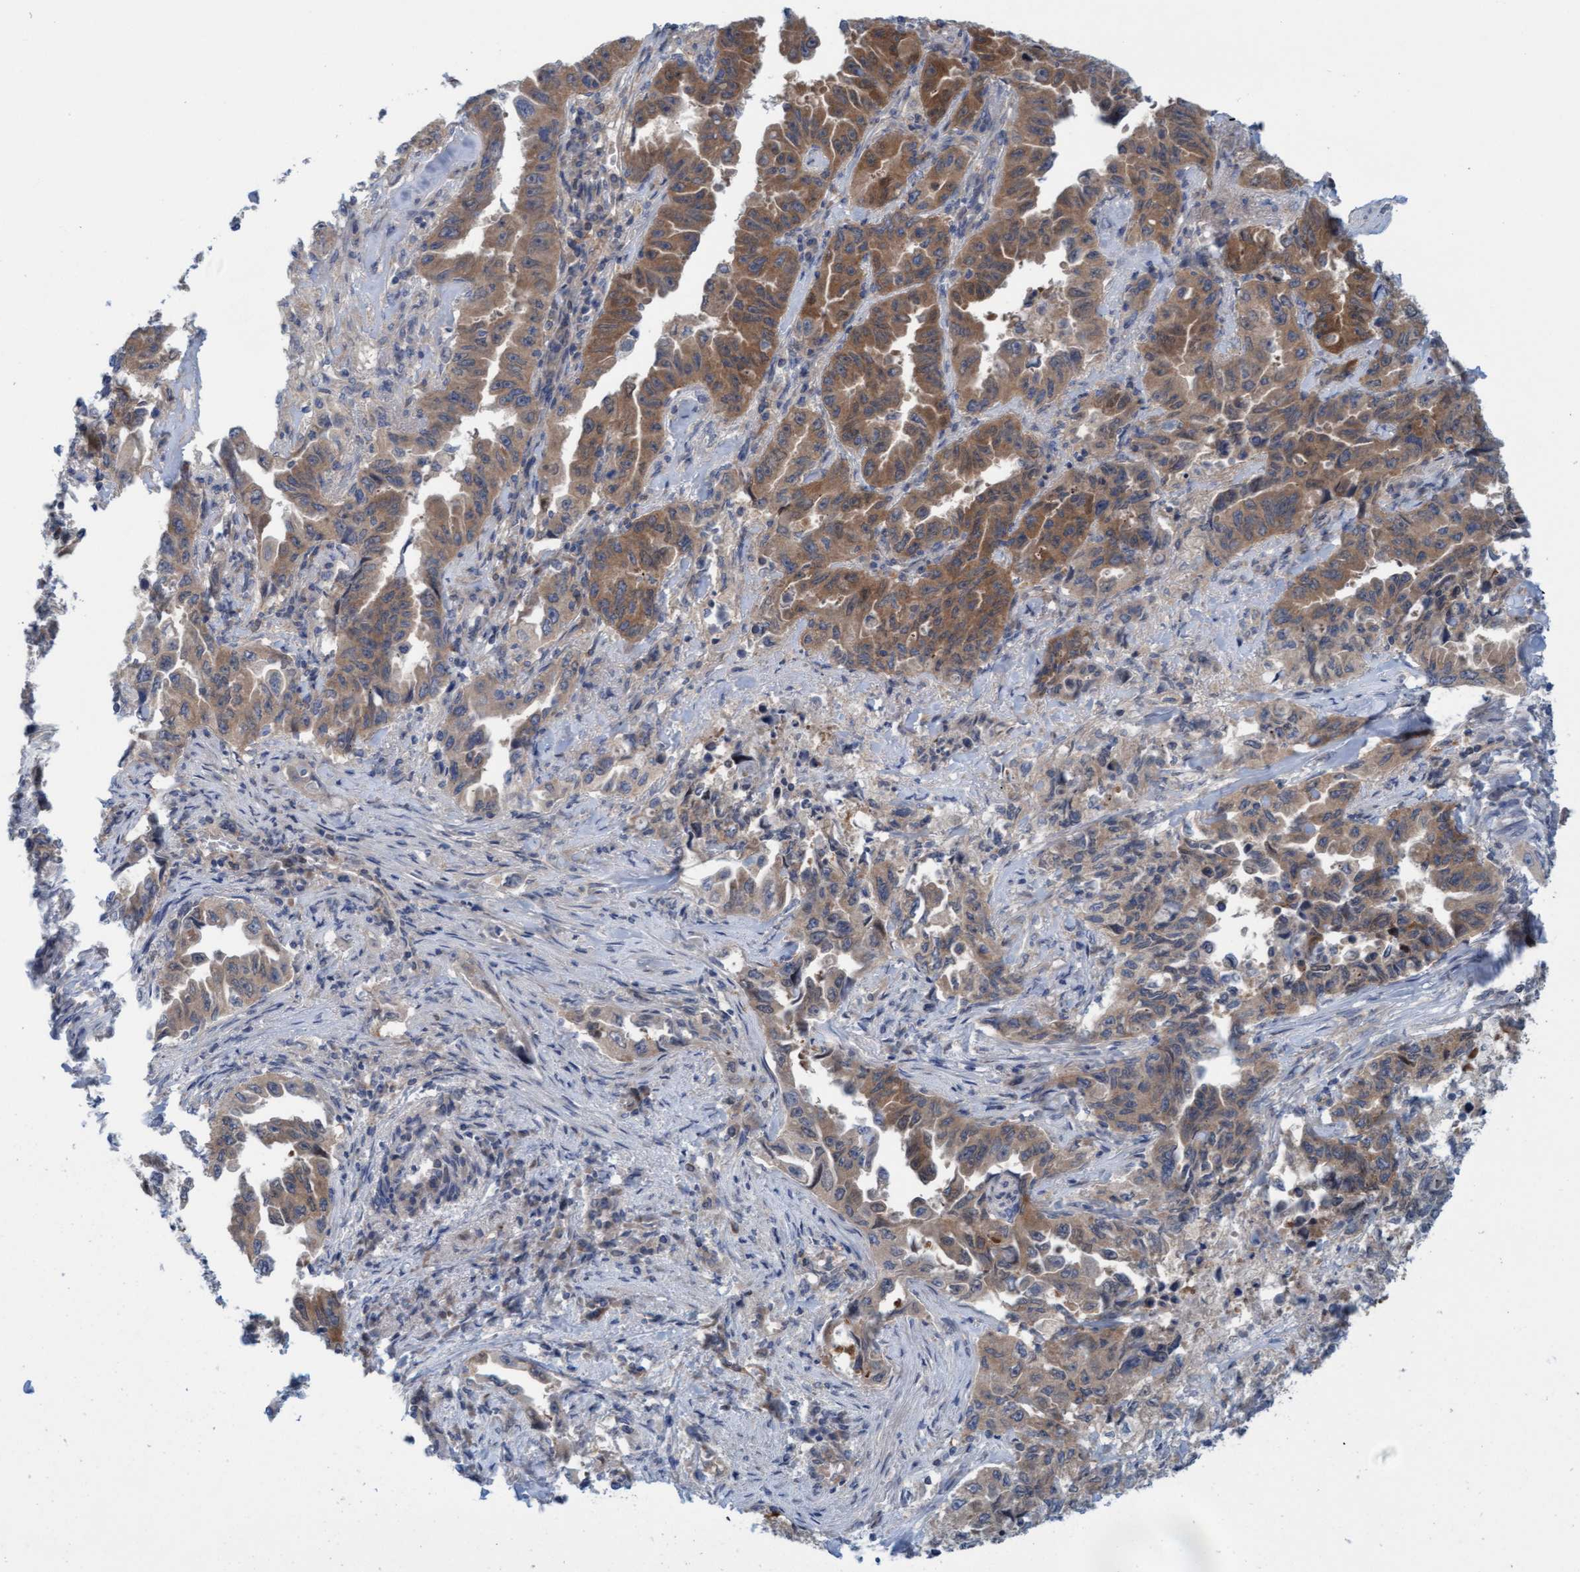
{"staining": {"intensity": "moderate", "quantity": ">75%", "location": "cytoplasmic/membranous"}, "tissue": "lung cancer", "cell_type": "Tumor cells", "image_type": "cancer", "snomed": [{"axis": "morphology", "description": "Adenocarcinoma, NOS"}, {"axis": "topography", "description": "Lung"}], "caption": "Lung cancer (adenocarcinoma) tissue displays moderate cytoplasmic/membranous positivity in approximately >75% of tumor cells, visualized by immunohistochemistry.", "gene": "KLHL25", "patient": {"sex": "female", "age": 51}}